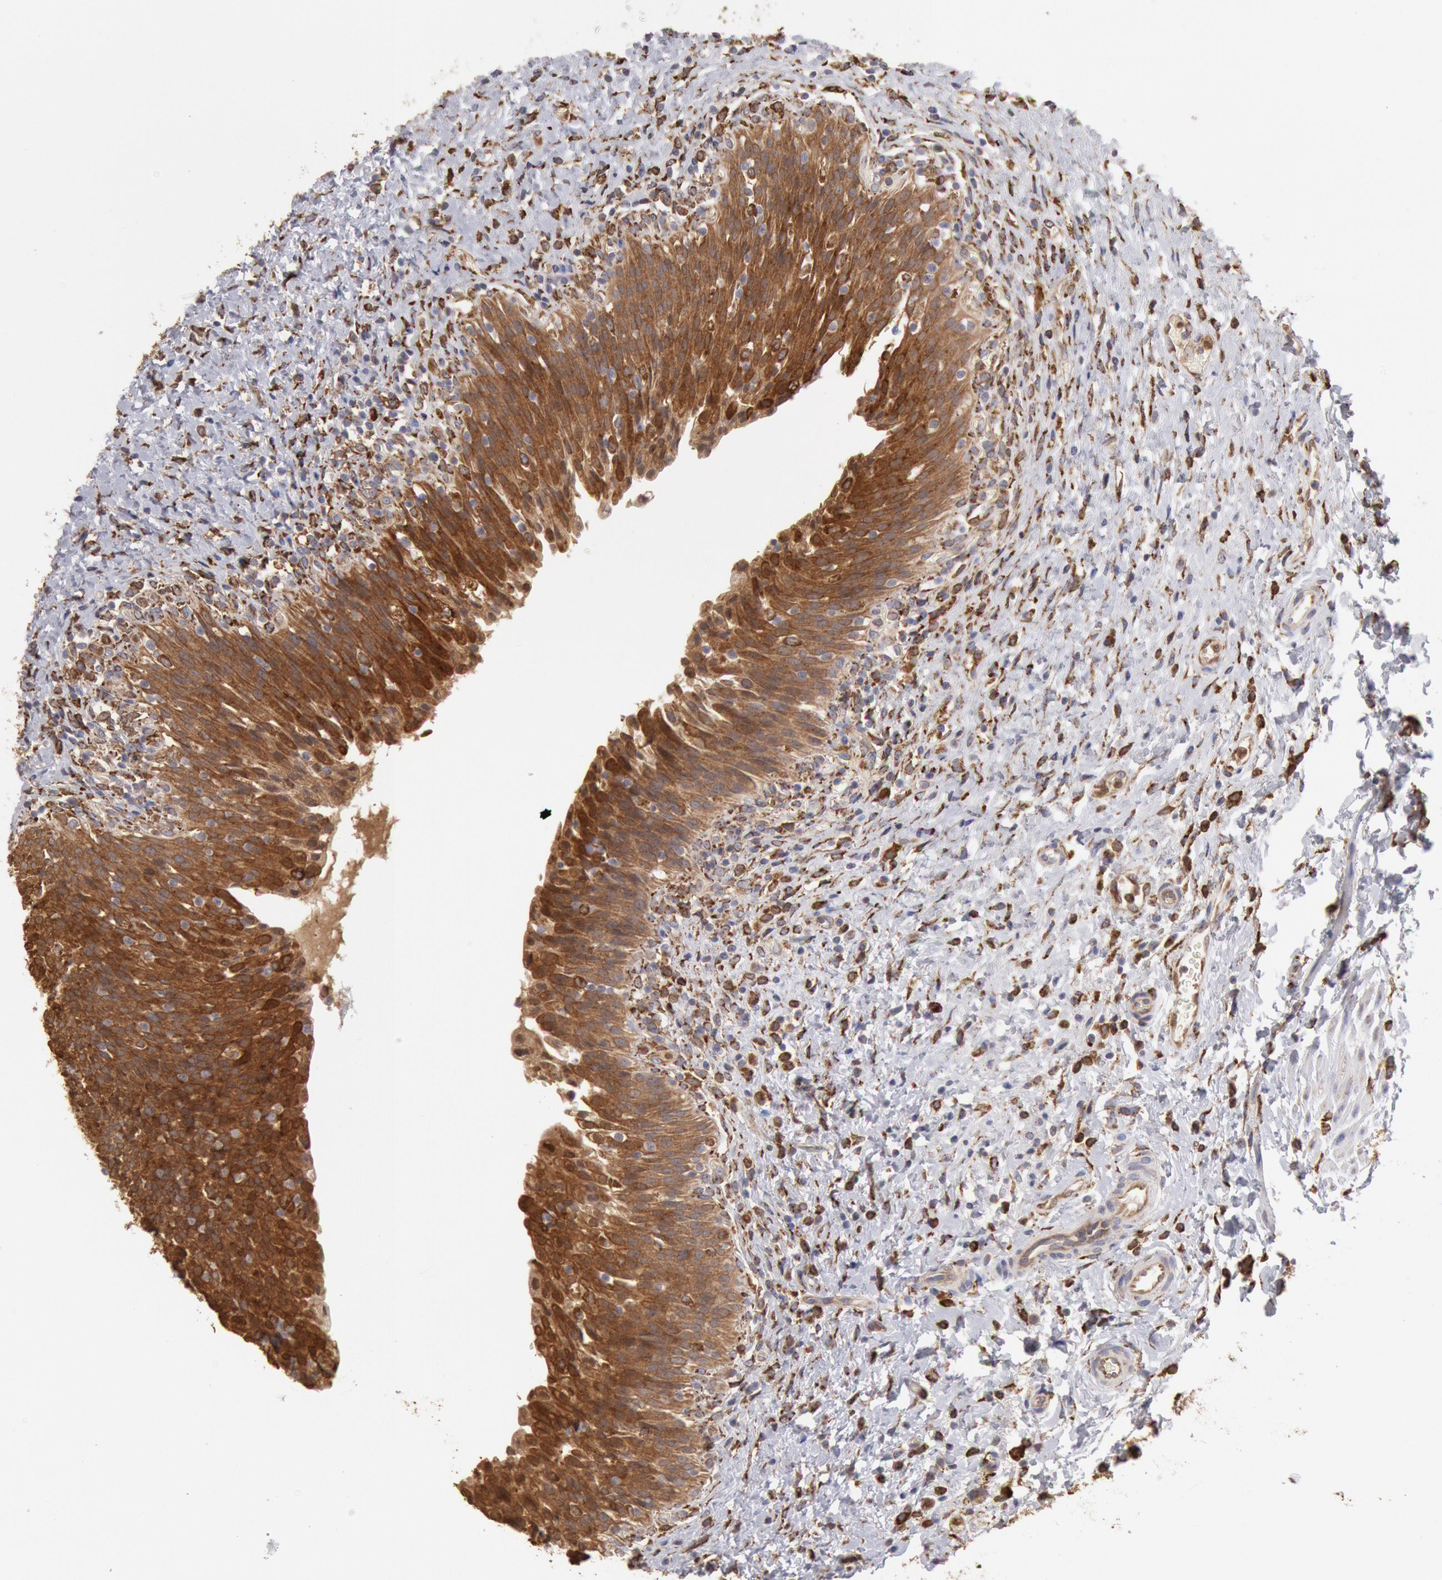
{"staining": {"intensity": "strong", "quantity": ">75%", "location": "cytoplasmic/membranous"}, "tissue": "urinary bladder", "cell_type": "Urothelial cells", "image_type": "normal", "snomed": [{"axis": "morphology", "description": "Normal tissue, NOS"}, {"axis": "topography", "description": "Urinary bladder"}], "caption": "A photomicrograph of urinary bladder stained for a protein reveals strong cytoplasmic/membranous brown staining in urothelial cells. (DAB (3,3'-diaminobenzidine) = brown stain, brightfield microscopy at high magnification).", "gene": "ERP44", "patient": {"sex": "male", "age": 51}}